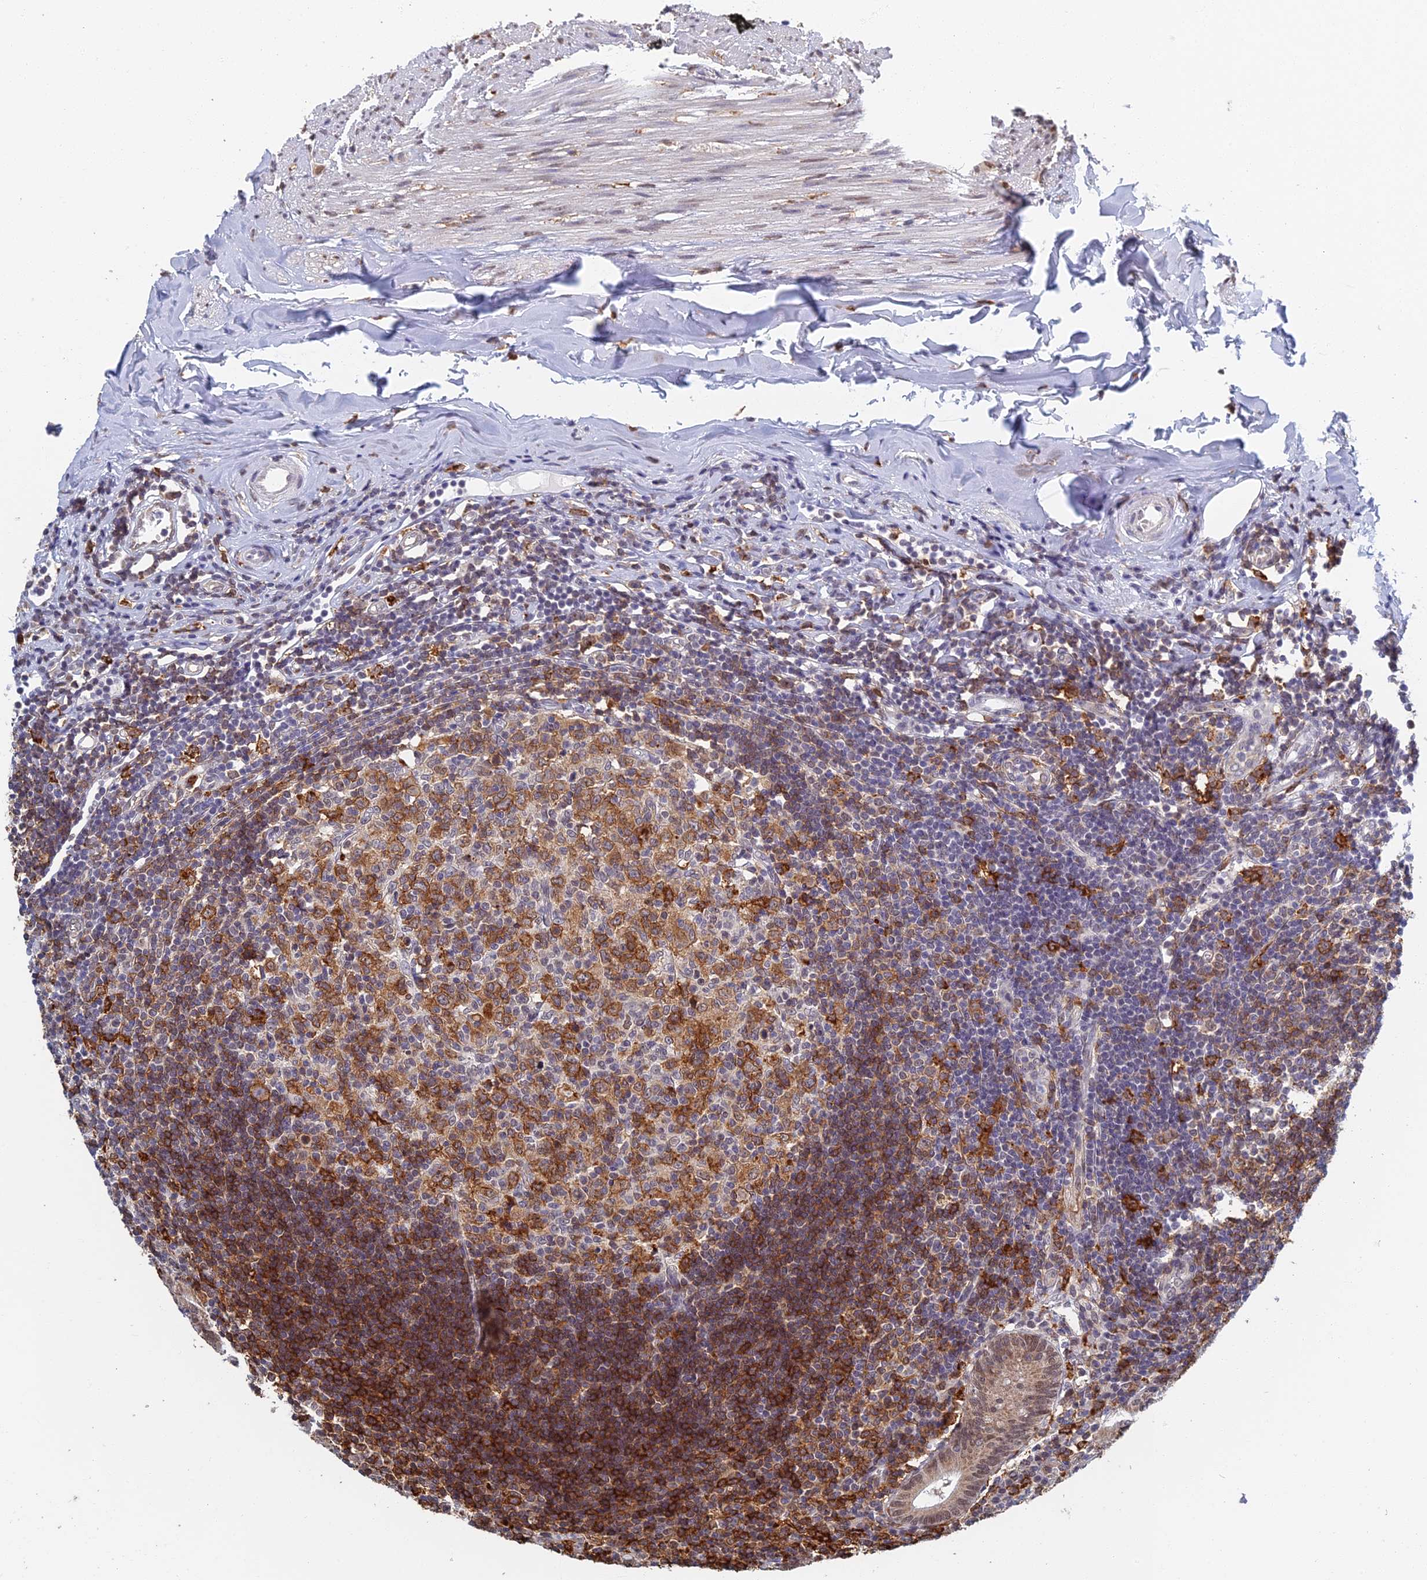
{"staining": {"intensity": "moderate", "quantity": ">75%", "location": "nuclear"}, "tissue": "appendix", "cell_type": "Glandular cells", "image_type": "normal", "snomed": [{"axis": "morphology", "description": "Normal tissue, NOS"}, {"axis": "topography", "description": "Appendix"}], "caption": "Appendix stained with IHC reveals moderate nuclear expression in approximately >75% of glandular cells. The protein of interest is stained brown, and the nuclei are stained in blue (DAB IHC with brightfield microscopy, high magnification).", "gene": "GPATCH1", "patient": {"sex": "female", "age": 54}}